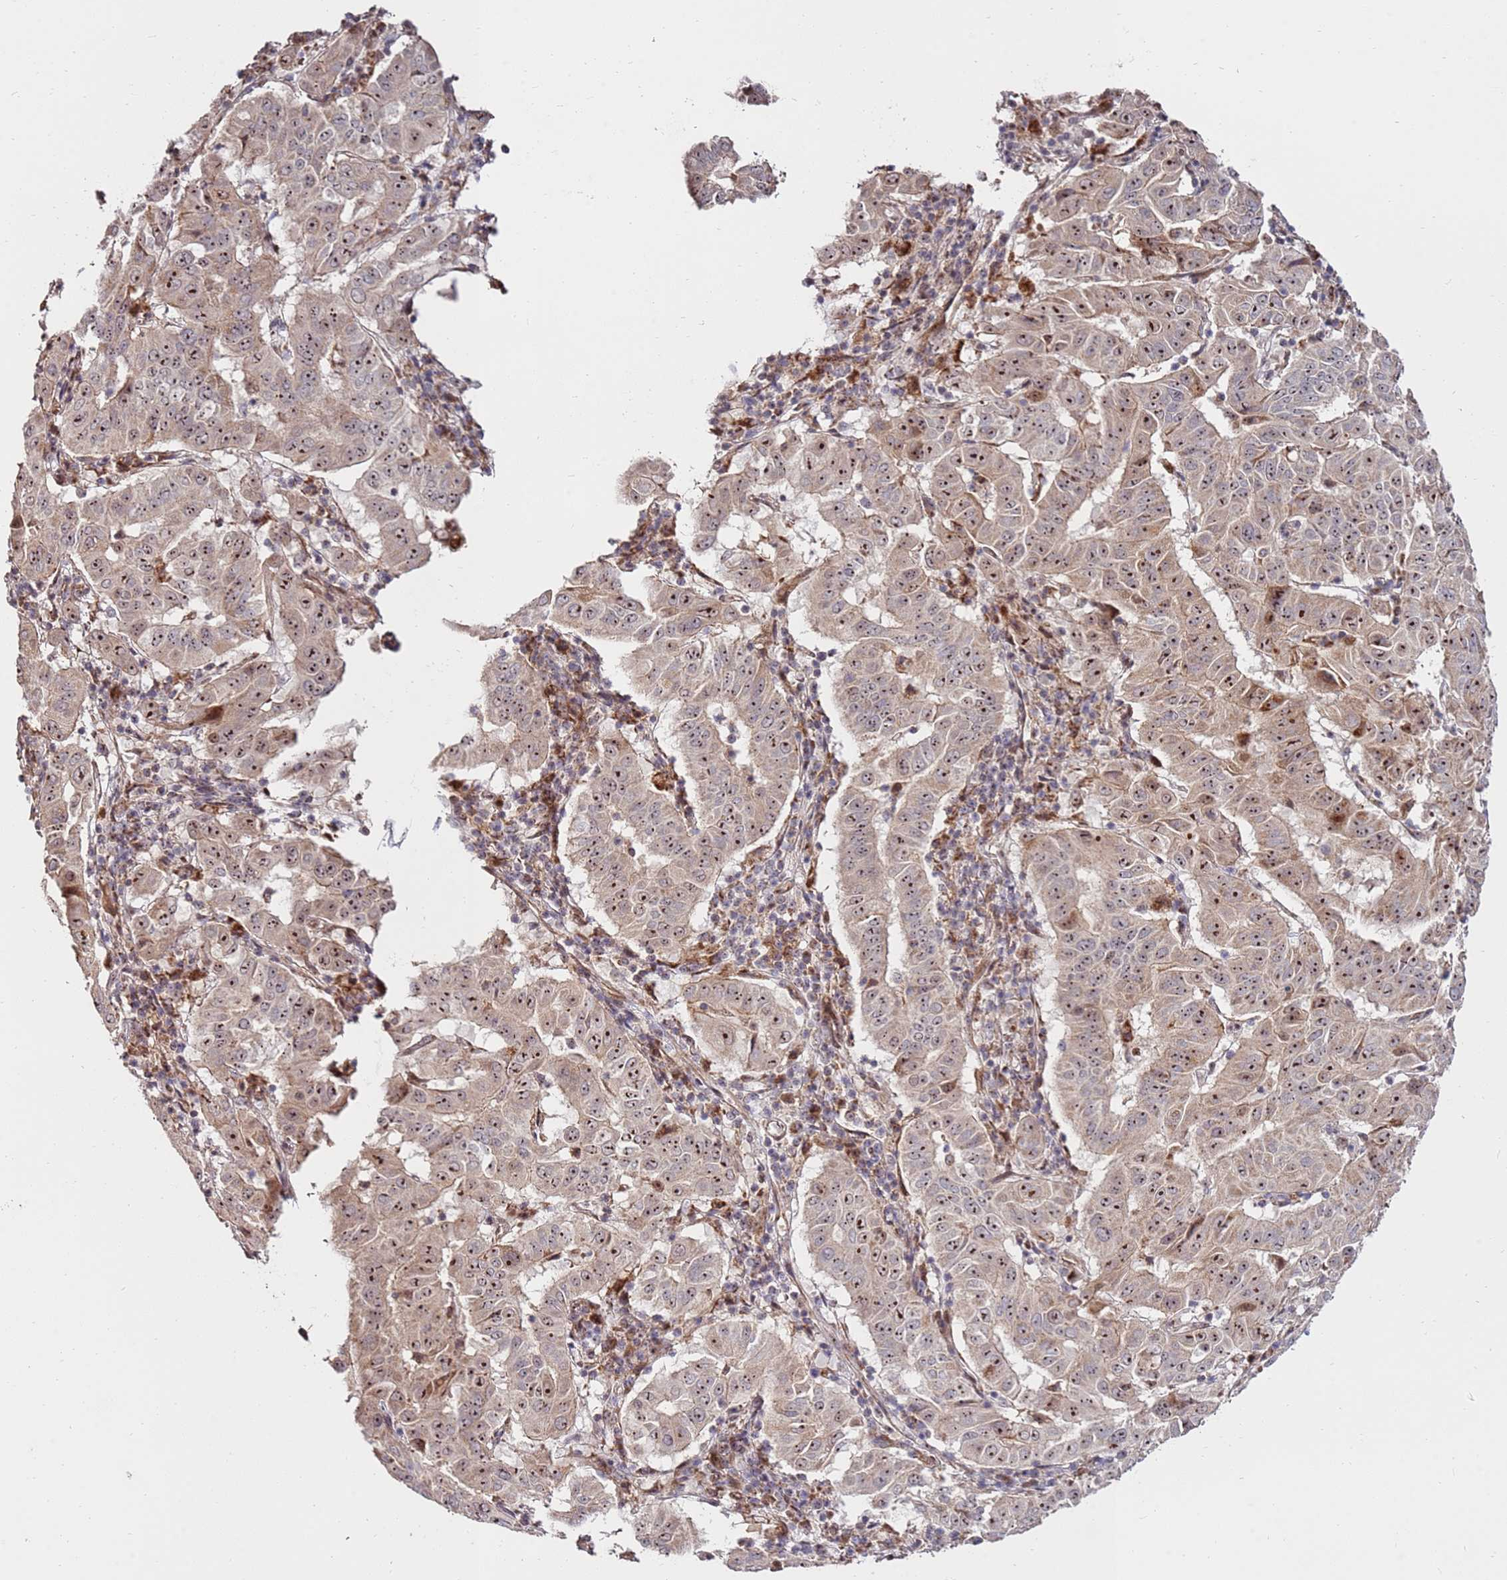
{"staining": {"intensity": "strong", "quantity": ">75%", "location": "nuclear"}, "tissue": "pancreatic cancer", "cell_type": "Tumor cells", "image_type": "cancer", "snomed": [{"axis": "morphology", "description": "Adenocarcinoma, NOS"}, {"axis": "topography", "description": "Pancreas"}], "caption": "DAB (3,3'-diaminobenzidine) immunohistochemical staining of human pancreatic cancer exhibits strong nuclear protein staining in about >75% of tumor cells. (DAB (3,3'-diaminobenzidine) IHC with brightfield microscopy, high magnification).", "gene": "KIF25", "patient": {"sex": "male", "age": 63}}